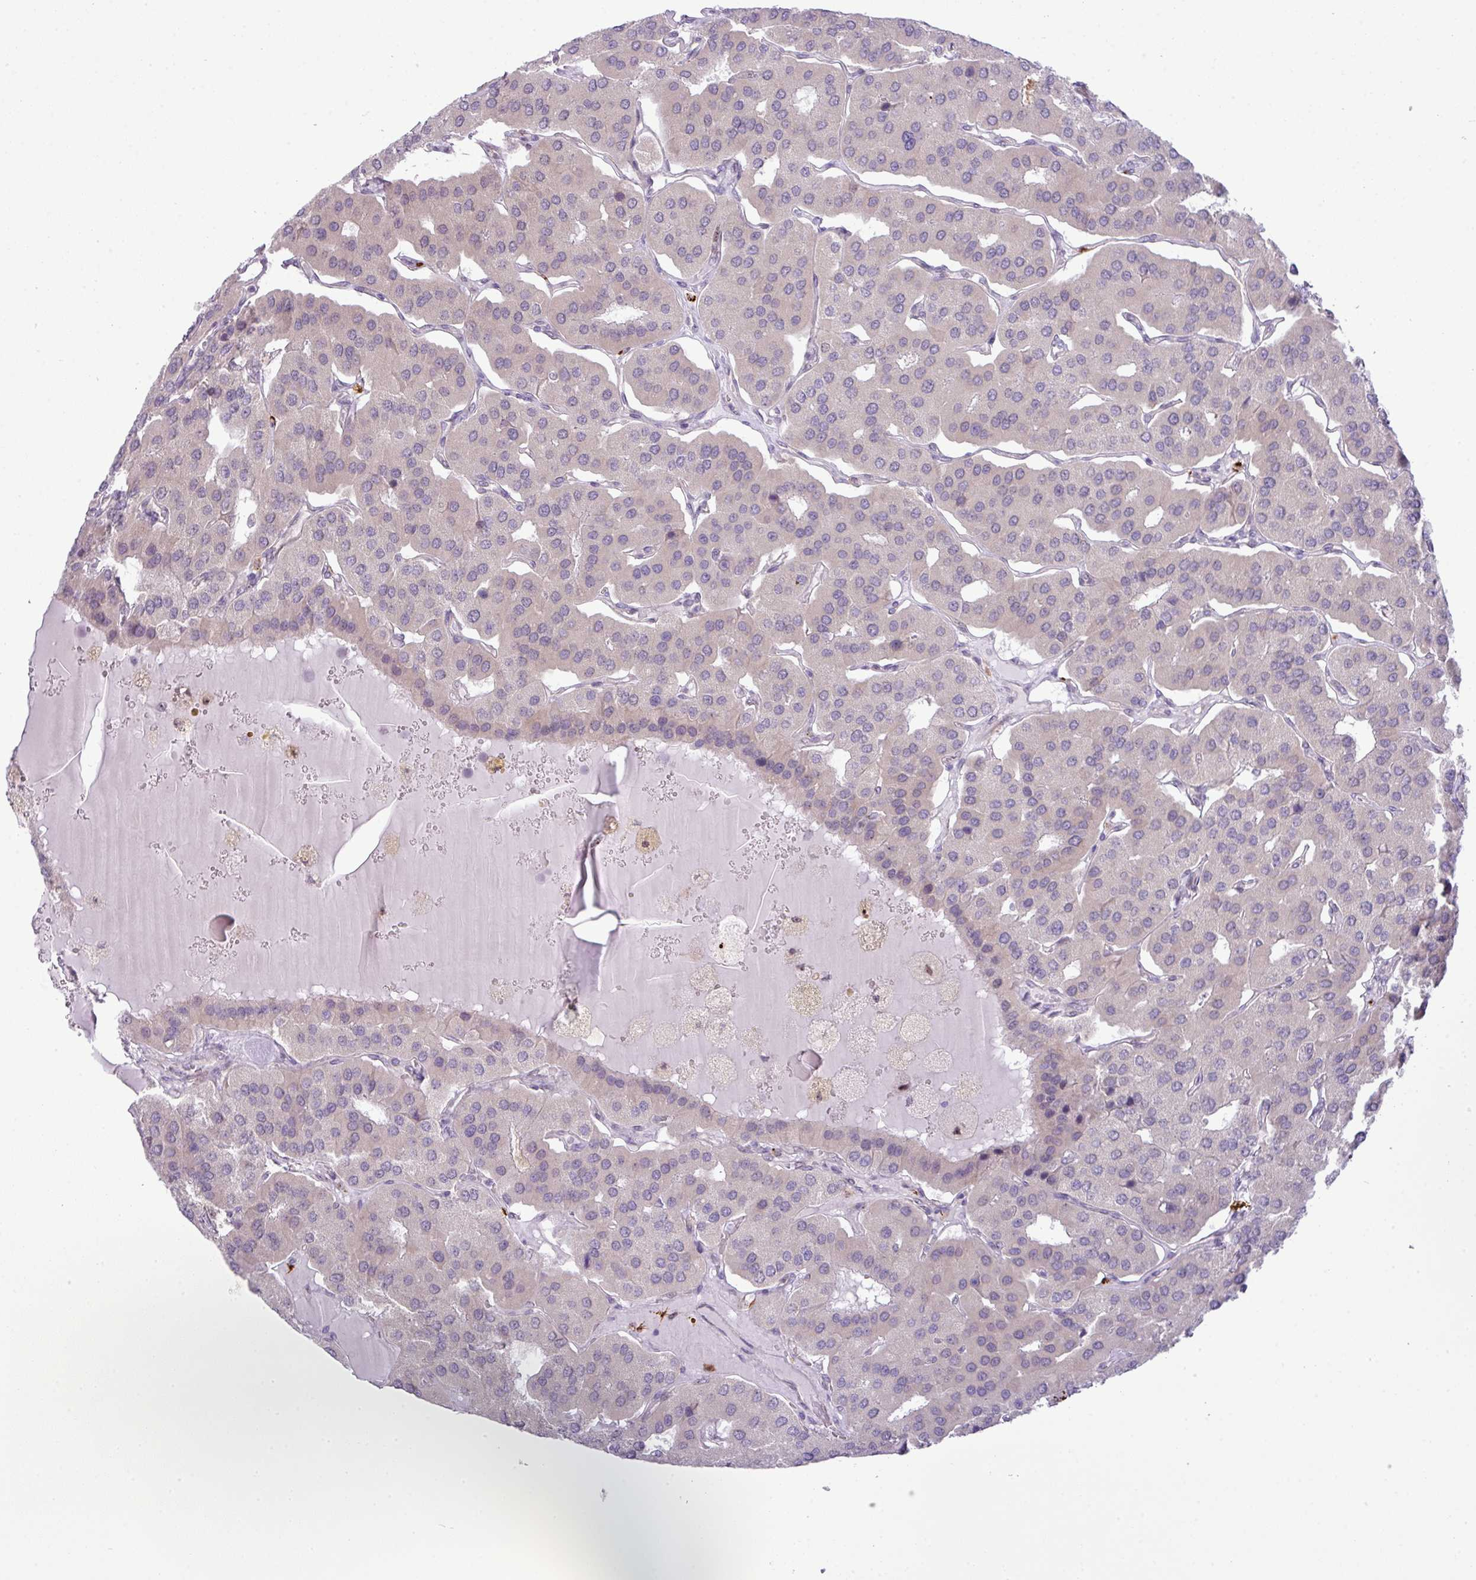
{"staining": {"intensity": "negative", "quantity": "none", "location": "none"}, "tissue": "parathyroid gland", "cell_type": "Glandular cells", "image_type": "normal", "snomed": [{"axis": "morphology", "description": "Normal tissue, NOS"}, {"axis": "morphology", "description": "Adenoma, NOS"}, {"axis": "topography", "description": "Parathyroid gland"}], "caption": "Glandular cells show no significant positivity in unremarkable parathyroid gland. (Stains: DAB (3,3'-diaminobenzidine) IHC with hematoxylin counter stain, Microscopy: brightfield microscopy at high magnification).", "gene": "MAK16", "patient": {"sex": "female", "age": 86}}